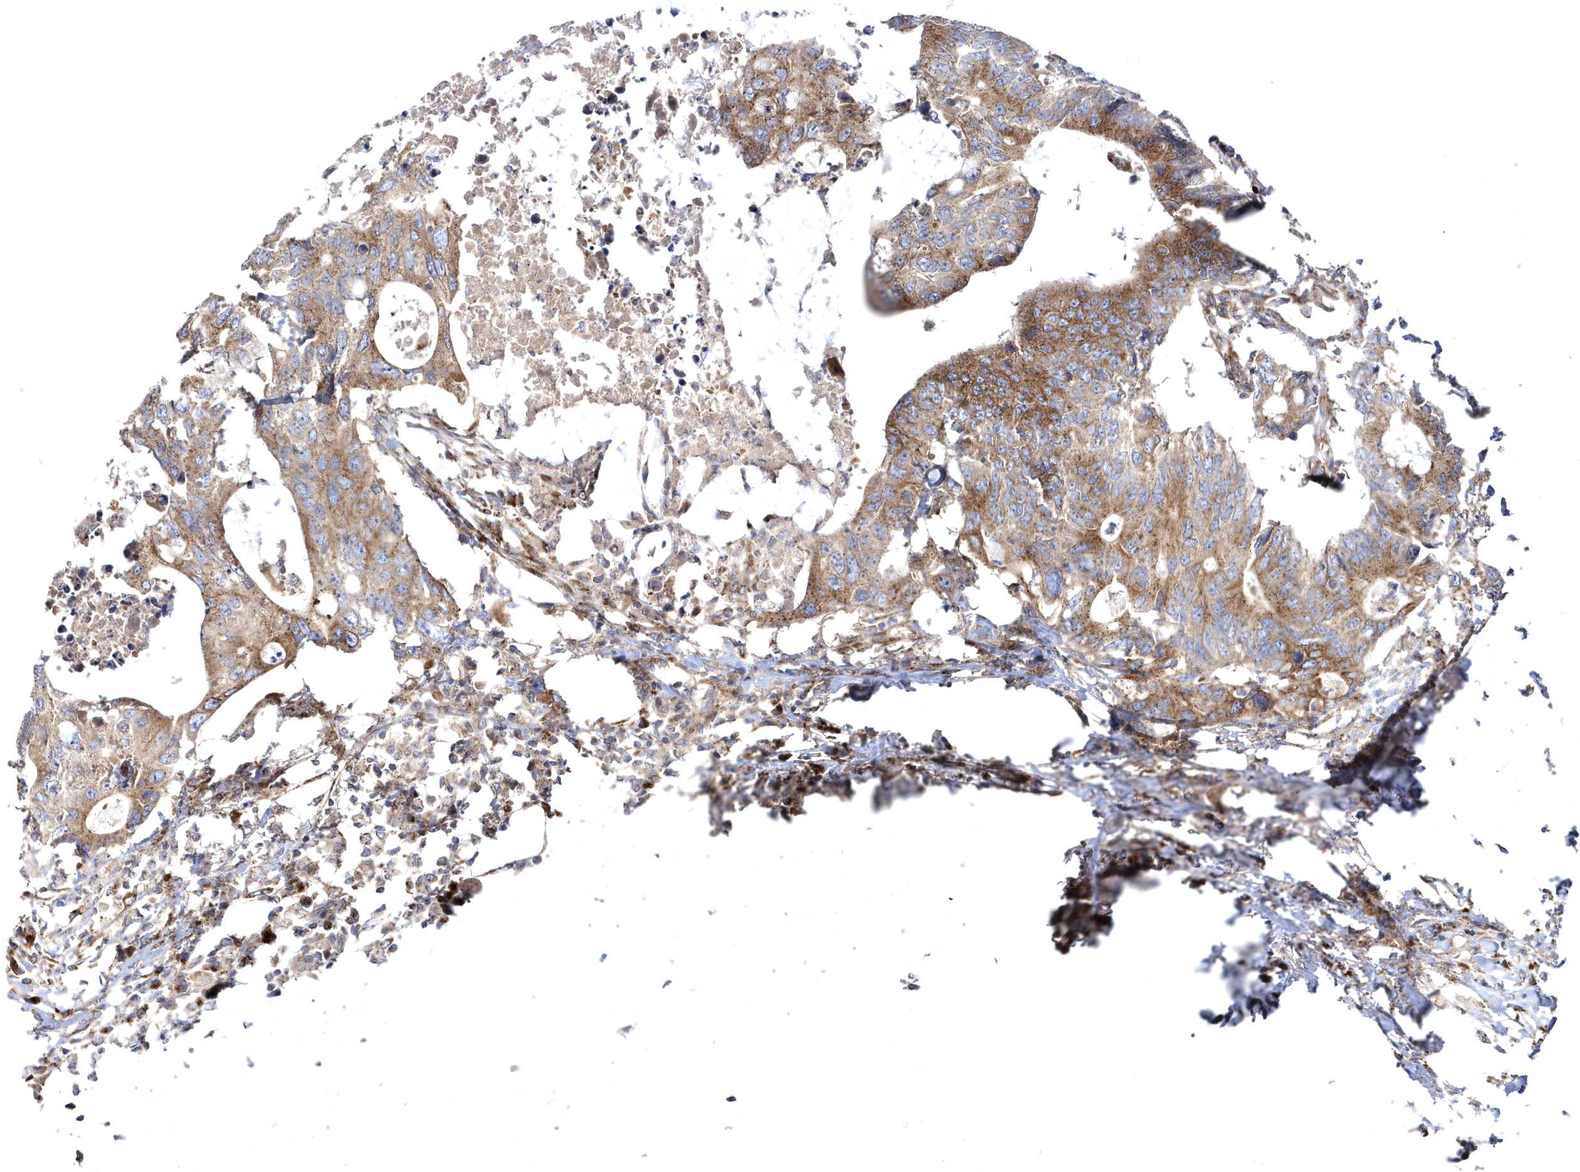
{"staining": {"intensity": "moderate", "quantity": ">75%", "location": "cytoplasmic/membranous"}, "tissue": "colorectal cancer", "cell_type": "Tumor cells", "image_type": "cancer", "snomed": [{"axis": "morphology", "description": "Adenocarcinoma, NOS"}, {"axis": "topography", "description": "Colon"}], "caption": "An image of human colorectal cancer stained for a protein displays moderate cytoplasmic/membranous brown staining in tumor cells.", "gene": "COPB2", "patient": {"sex": "male", "age": 71}}